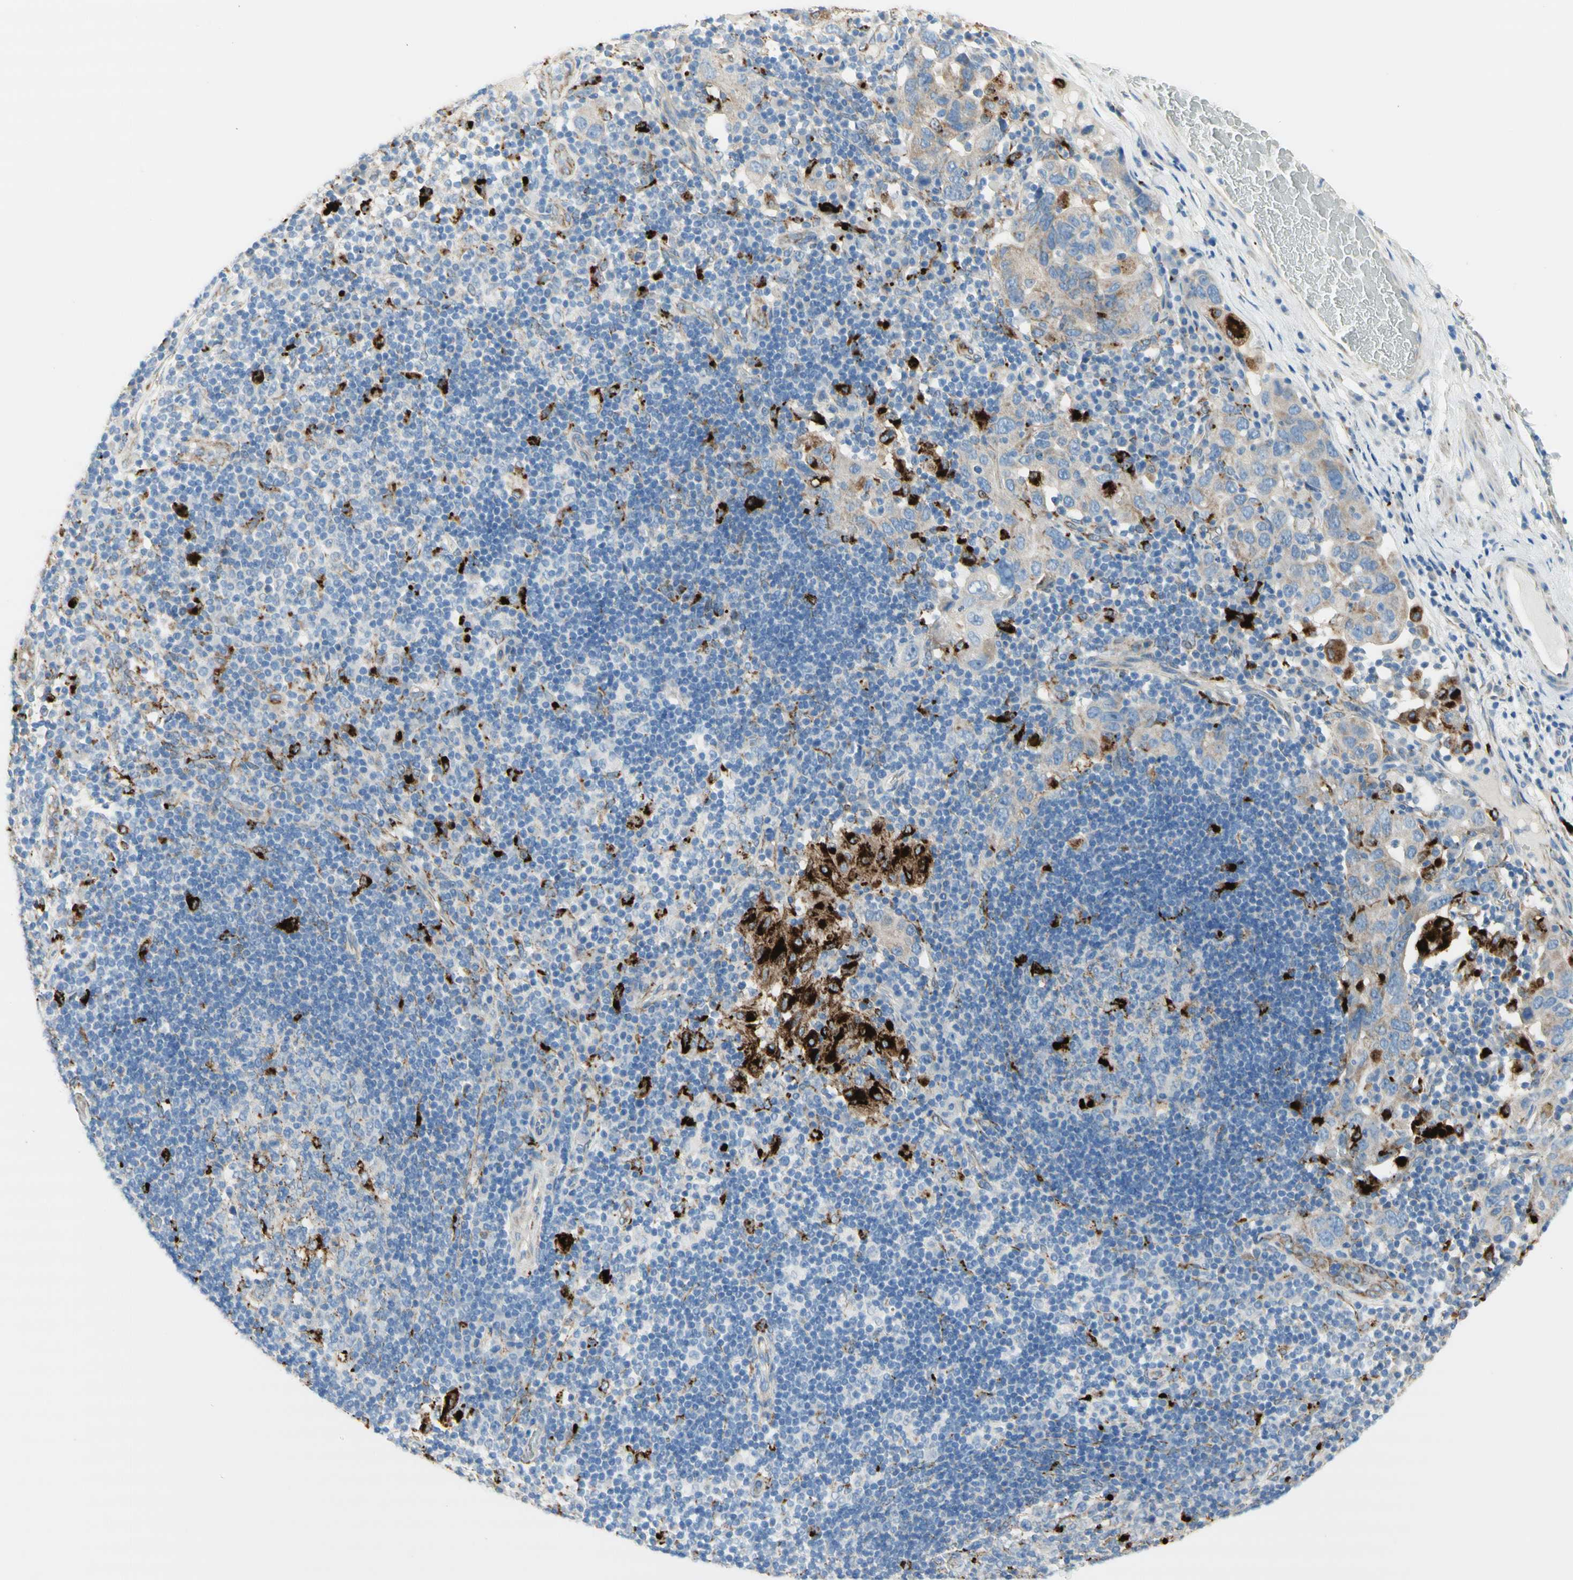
{"staining": {"intensity": "negative", "quantity": "none", "location": "none"}, "tissue": "adipose tissue", "cell_type": "Adipocytes", "image_type": "normal", "snomed": [{"axis": "morphology", "description": "Normal tissue, NOS"}, {"axis": "morphology", "description": "Adenocarcinoma, NOS"}, {"axis": "topography", "description": "Esophagus"}], "caption": "The histopathology image reveals no staining of adipocytes in normal adipose tissue.", "gene": "URB2", "patient": {"sex": "male", "age": 62}}